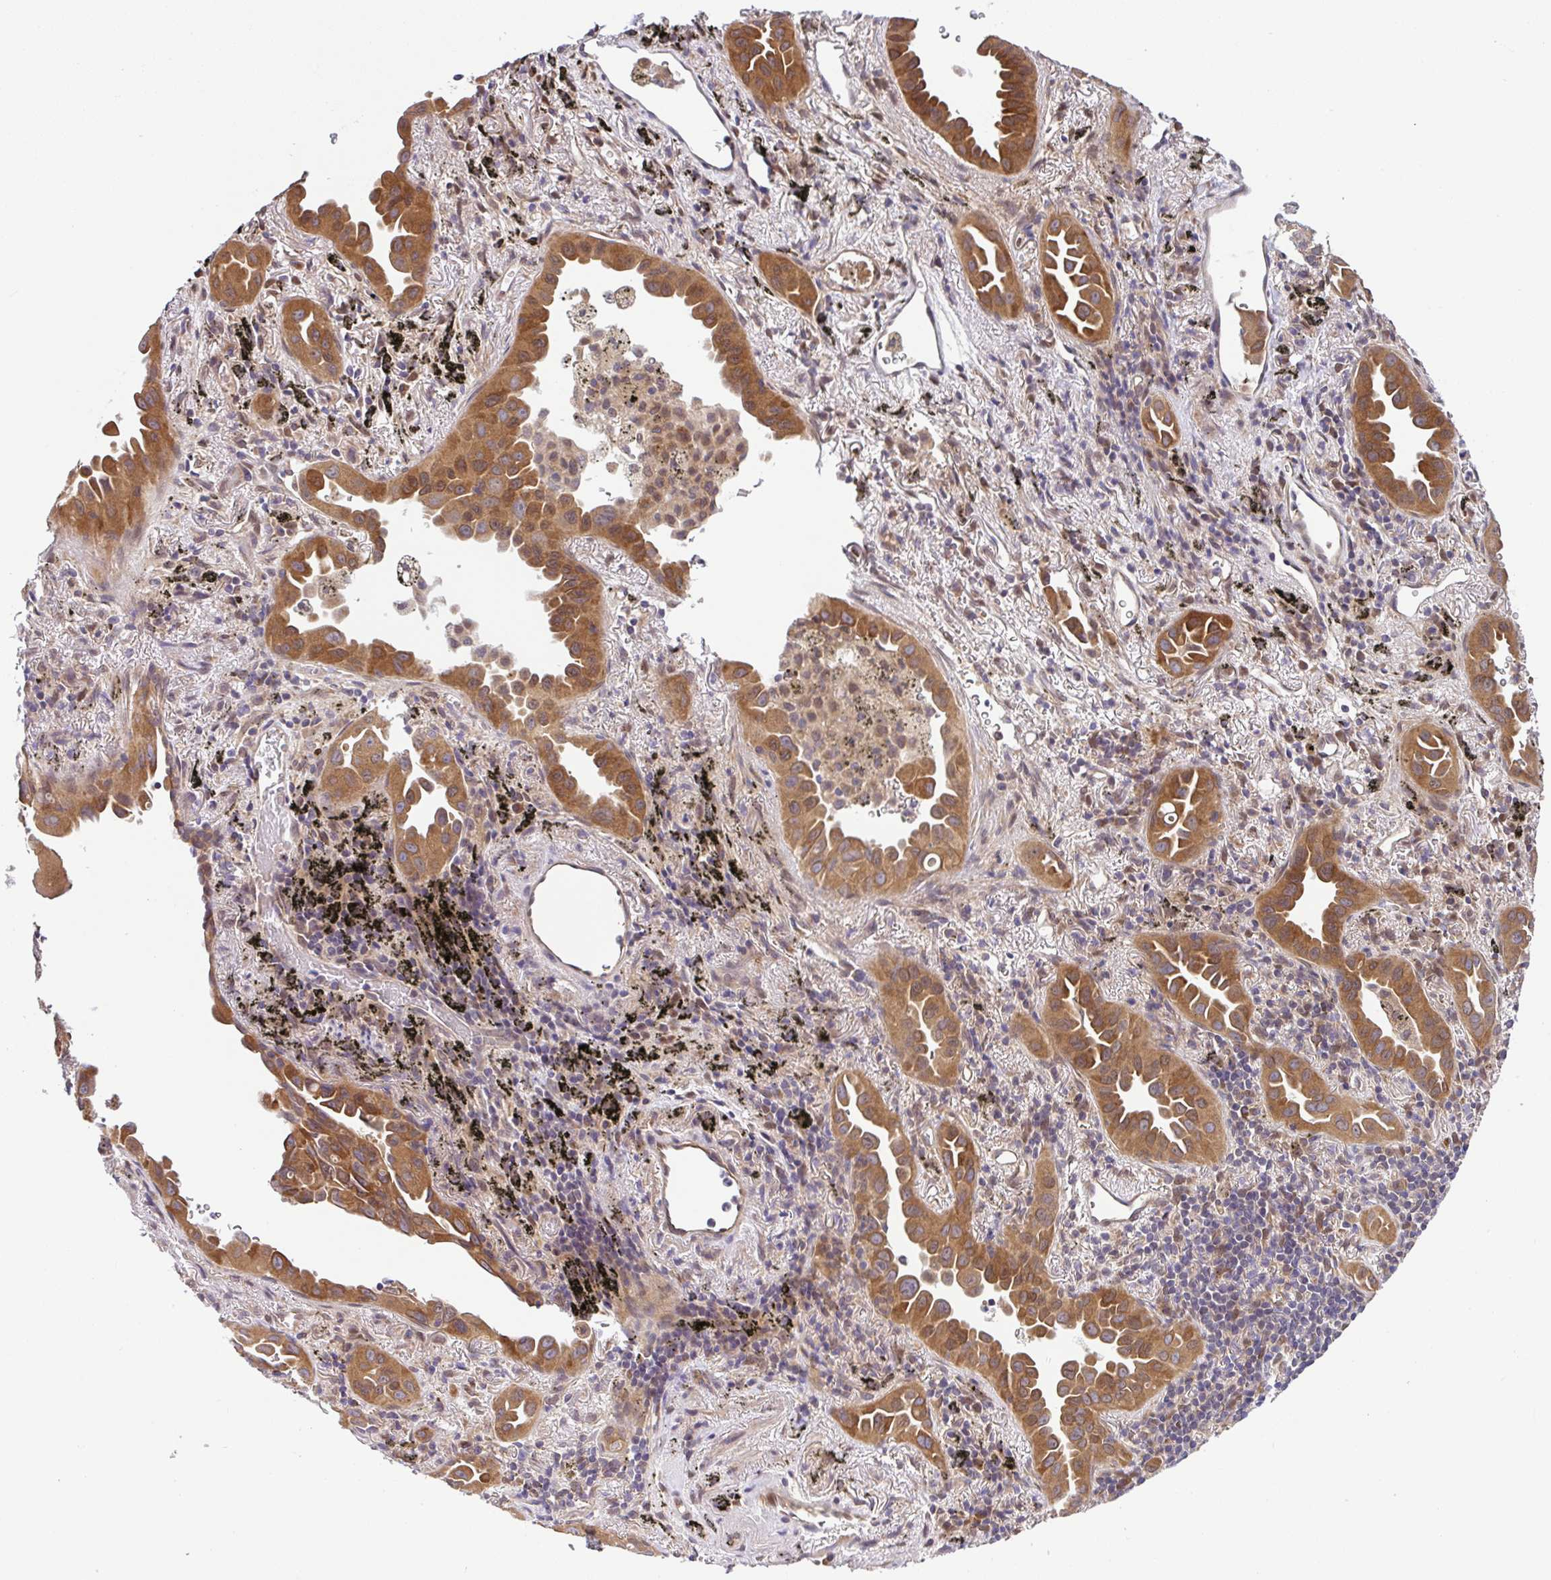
{"staining": {"intensity": "moderate", "quantity": ">75%", "location": "cytoplasmic/membranous"}, "tissue": "lung cancer", "cell_type": "Tumor cells", "image_type": "cancer", "snomed": [{"axis": "morphology", "description": "Adenocarcinoma, NOS"}, {"axis": "topography", "description": "Lung"}], "caption": "Lung cancer (adenocarcinoma) tissue displays moderate cytoplasmic/membranous staining in about >75% of tumor cells, visualized by immunohistochemistry. (IHC, brightfield microscopy, high magnification).", "gene": "UBE4A", "patient": {"sex": "male", "age": 68}}